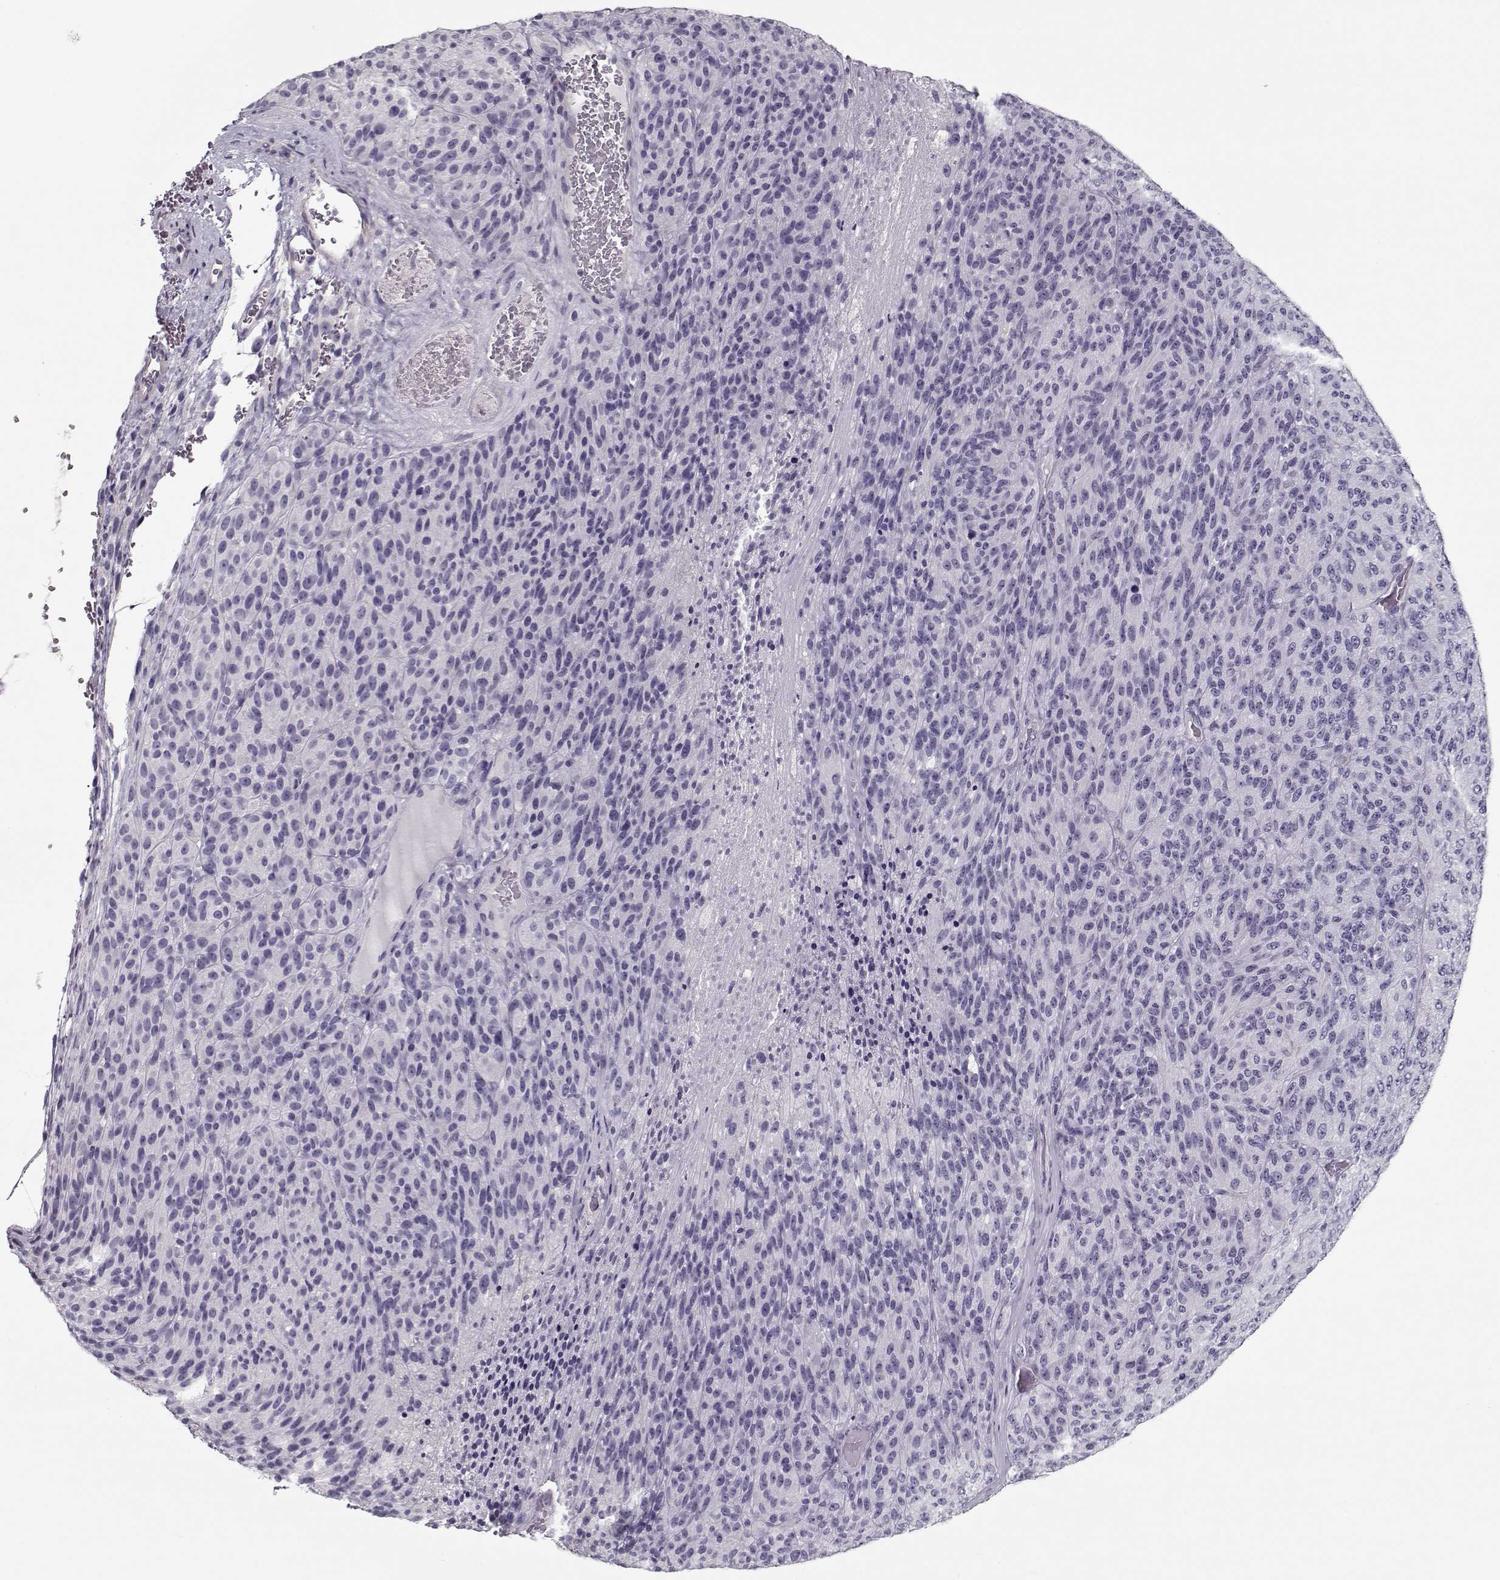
{"staining": {"intensity": "negative", "quantity": "none", "location": "none"}, "tissue": "melanoma", "cell_type": "Tumor cells", "image_type": "cancer", "snomed": [{"axis": "morphology", "description": "Malignant melanoma, Metastatic site"}, {"axis": "topography", "description": "Brain"}], "caption": "Immunohistochemistry (IHC) photomicrograph of human malignant melanoma (metastatic site) stained for a protein (brown), which shows no expression in tumor cells.", "gene": "CCDC136", "patient": {"sex": "female", "age": 56}}